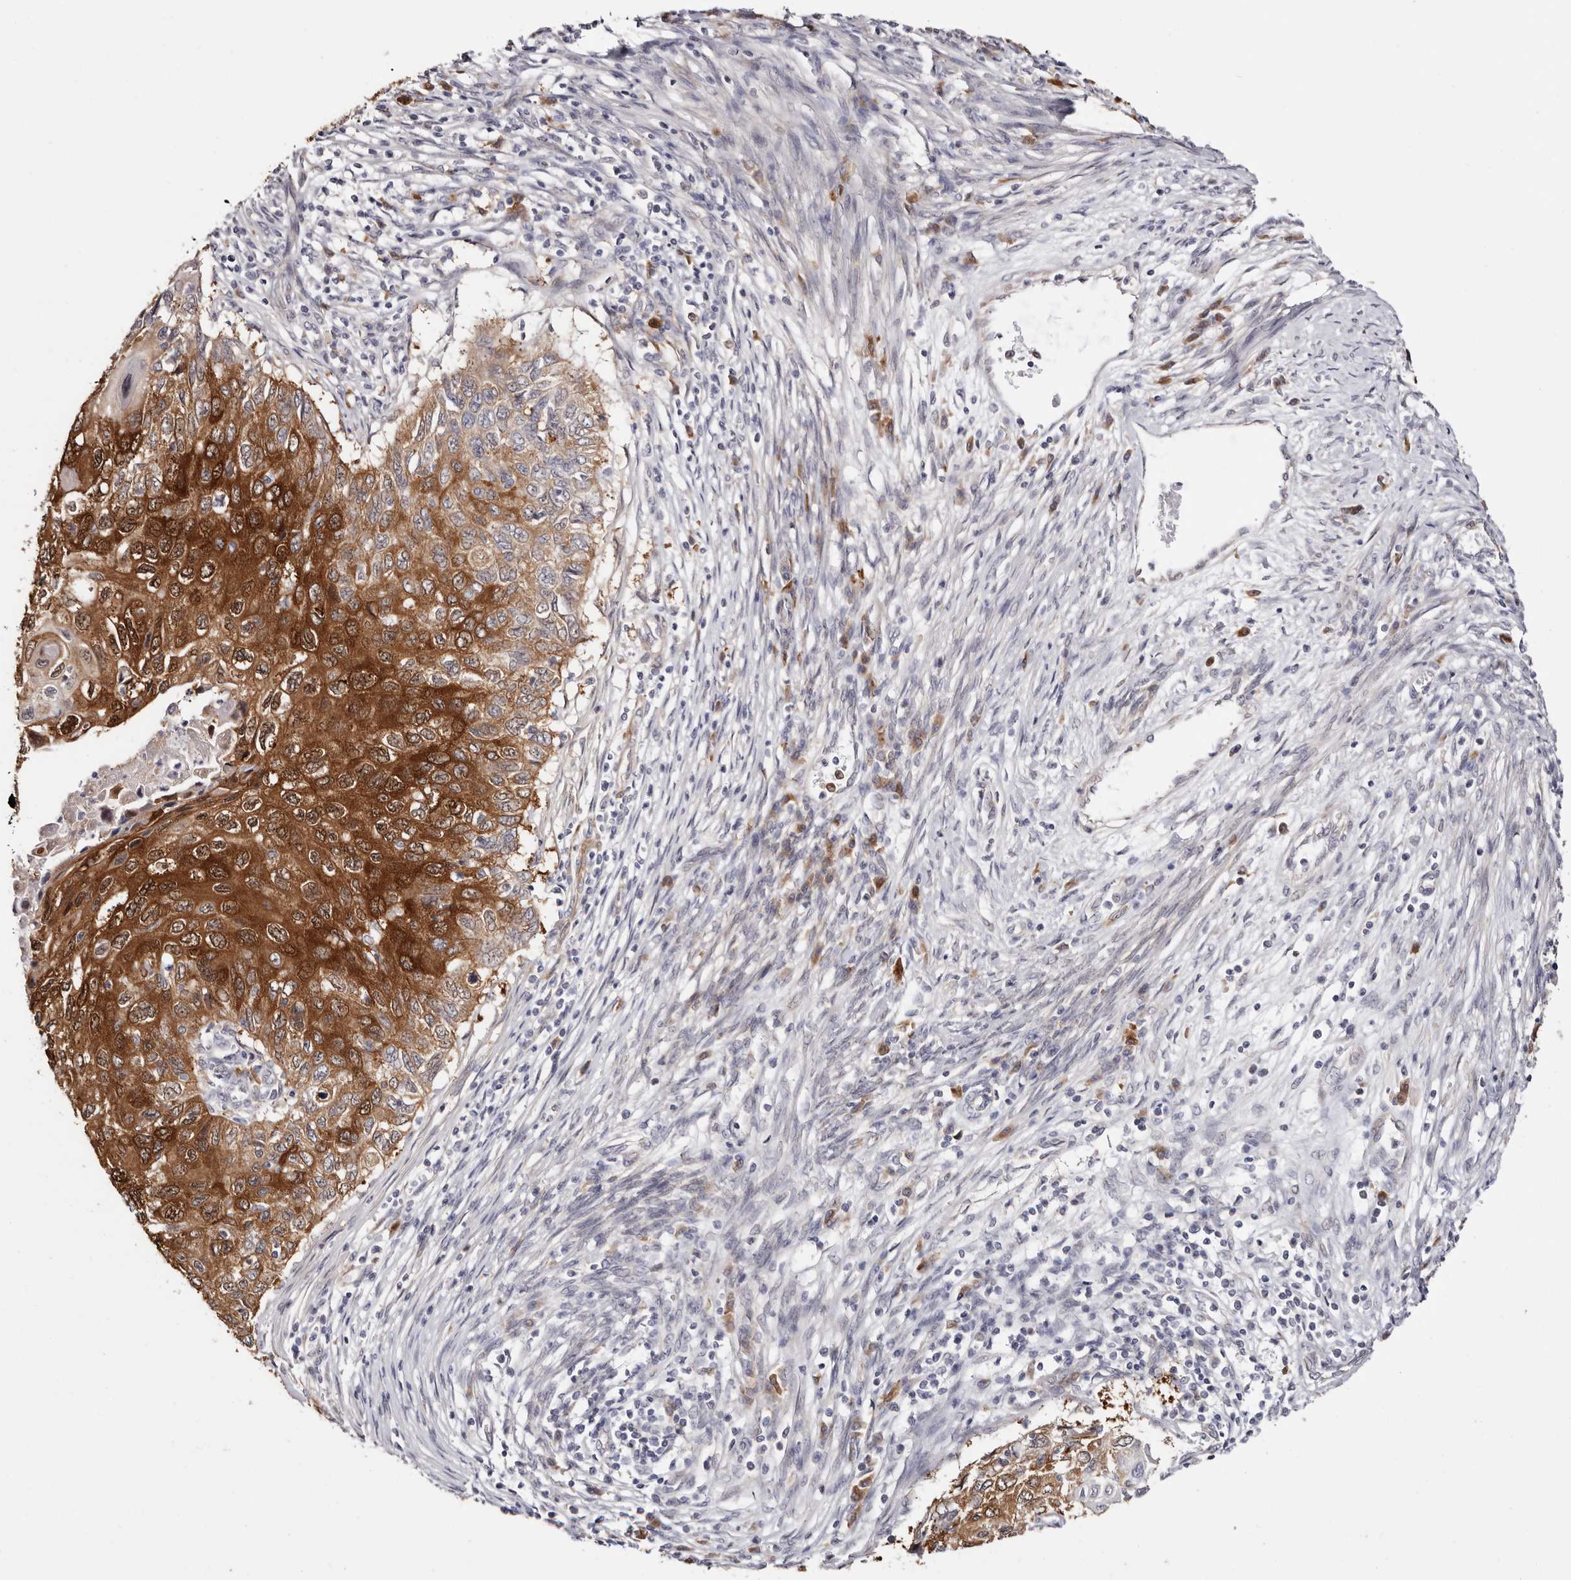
{"staining": {"intensity": "strong", "quantity": ">75%", "location": "cytoplasmic/membranous"}, "tissue": "cervical cancer", "cell_type": "Tumor cells", "image_type": "cancer", "snomed": [{"axis": "morphology", "description": "Squamous cell carcinoma, NOS"}, {"axis": "topography", "description": "Cervix"}], "caption": "Squamous cell carcinoma (cervical) tissue exhibits strong cytoplasmic/membranous expression in approximately >75% of tumor cells, visualized by immunohistochemistry. Using DAB (brown) and hematoxylin (blue) stains, captured at high magnification using brightfield microscopy.", "gene": "GFOD1", "patient": {"sex": "female", "age": 70}}